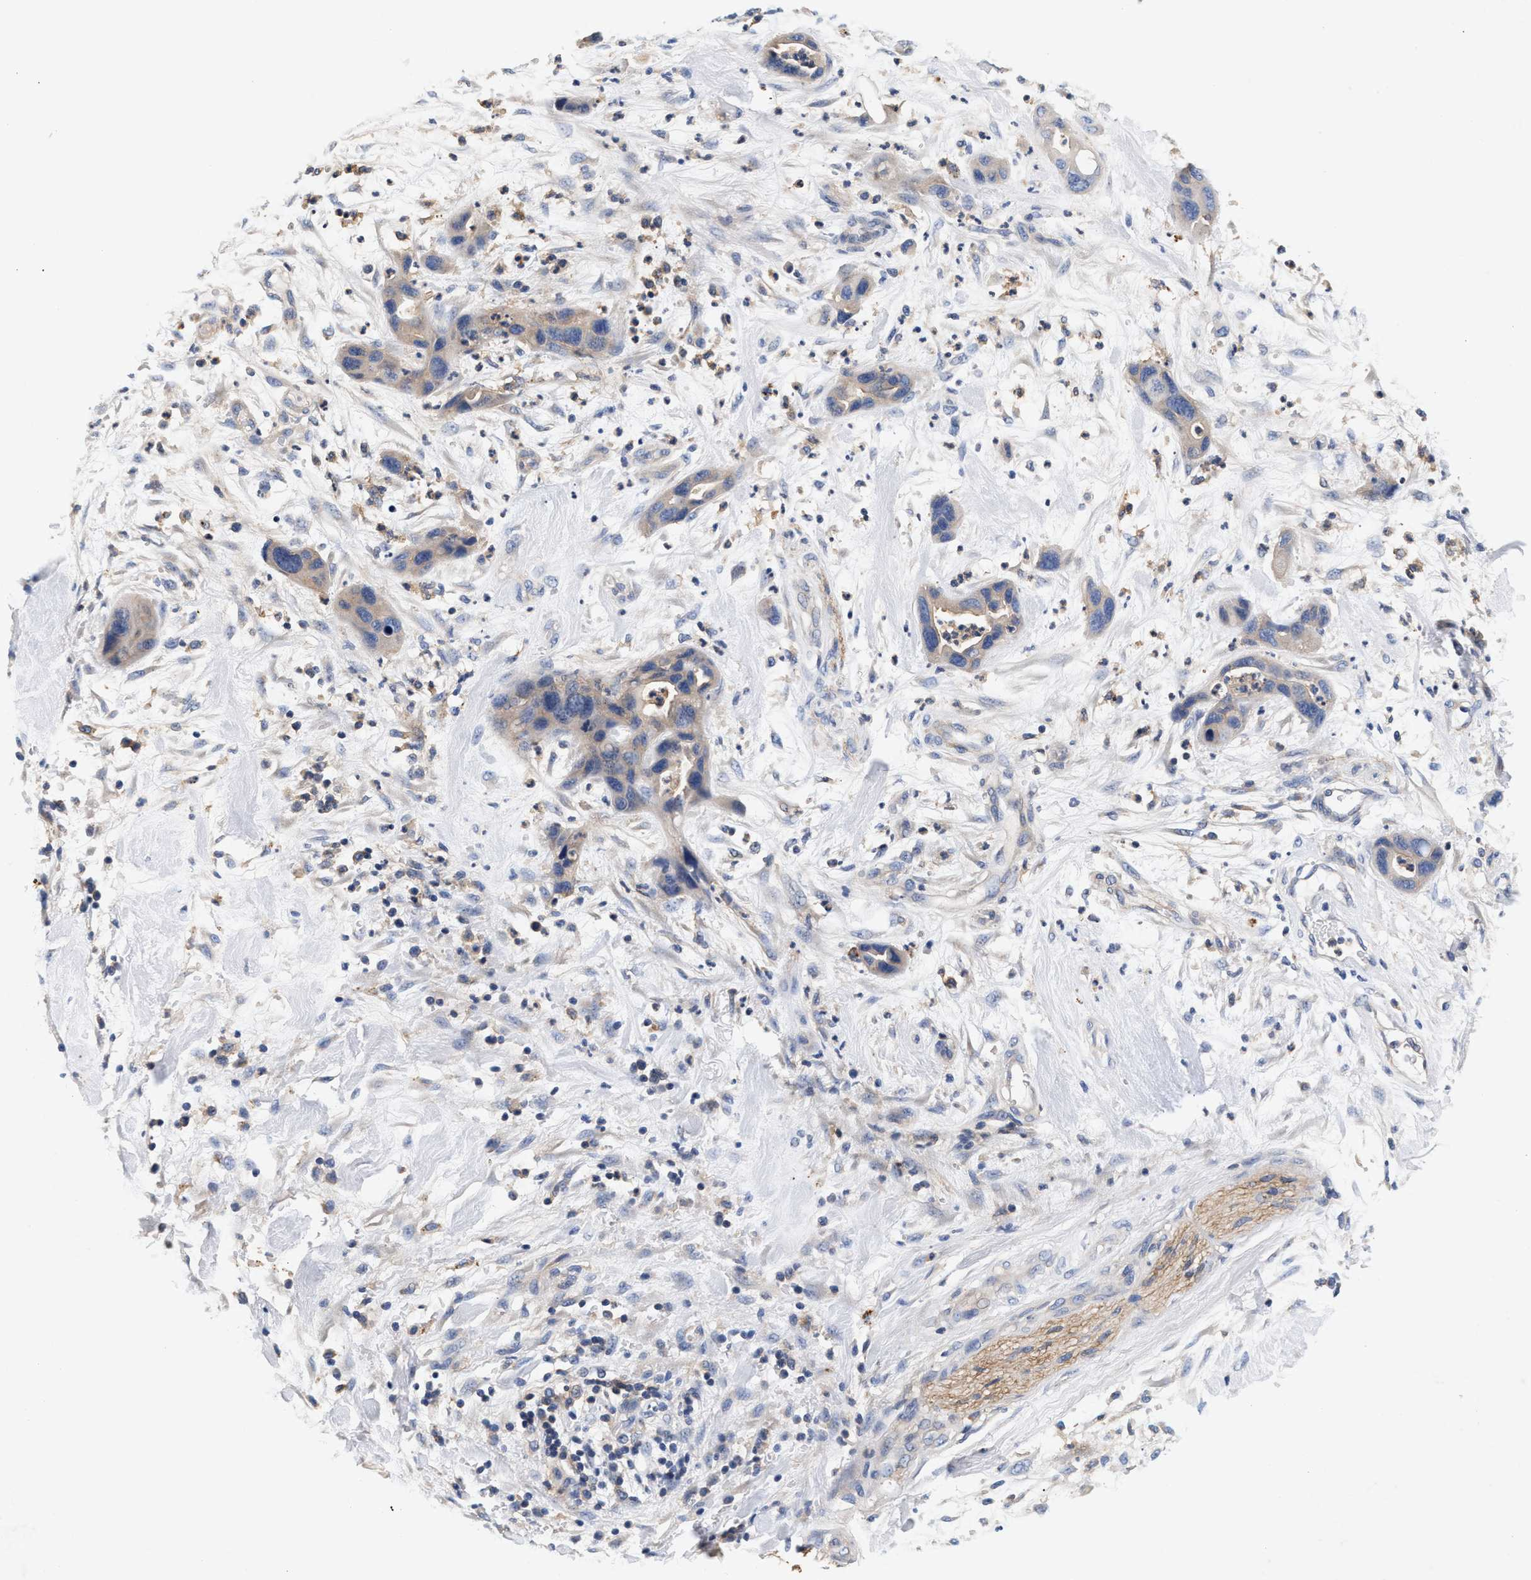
{"staining": {"intensity": "weak", "quantity": ">75%", "location": "cytoplasmic/membranous"}, "tissue": "pancreatic cancer", "cell_type": "Tumor cells", "image_type": "cancer", "snomed": [{"axis": "morphology", "description": "Adenocarcinoma, NOS"}, {"axis": "topography", "description": "Pancreas"}], "caption": "Weak cytoplasmic/membranous expression is seen in about >75% of tumor cells in pancreatic cancer.", "gene": "GNAI3", "patient": {"sex": "female", "age": 71}}